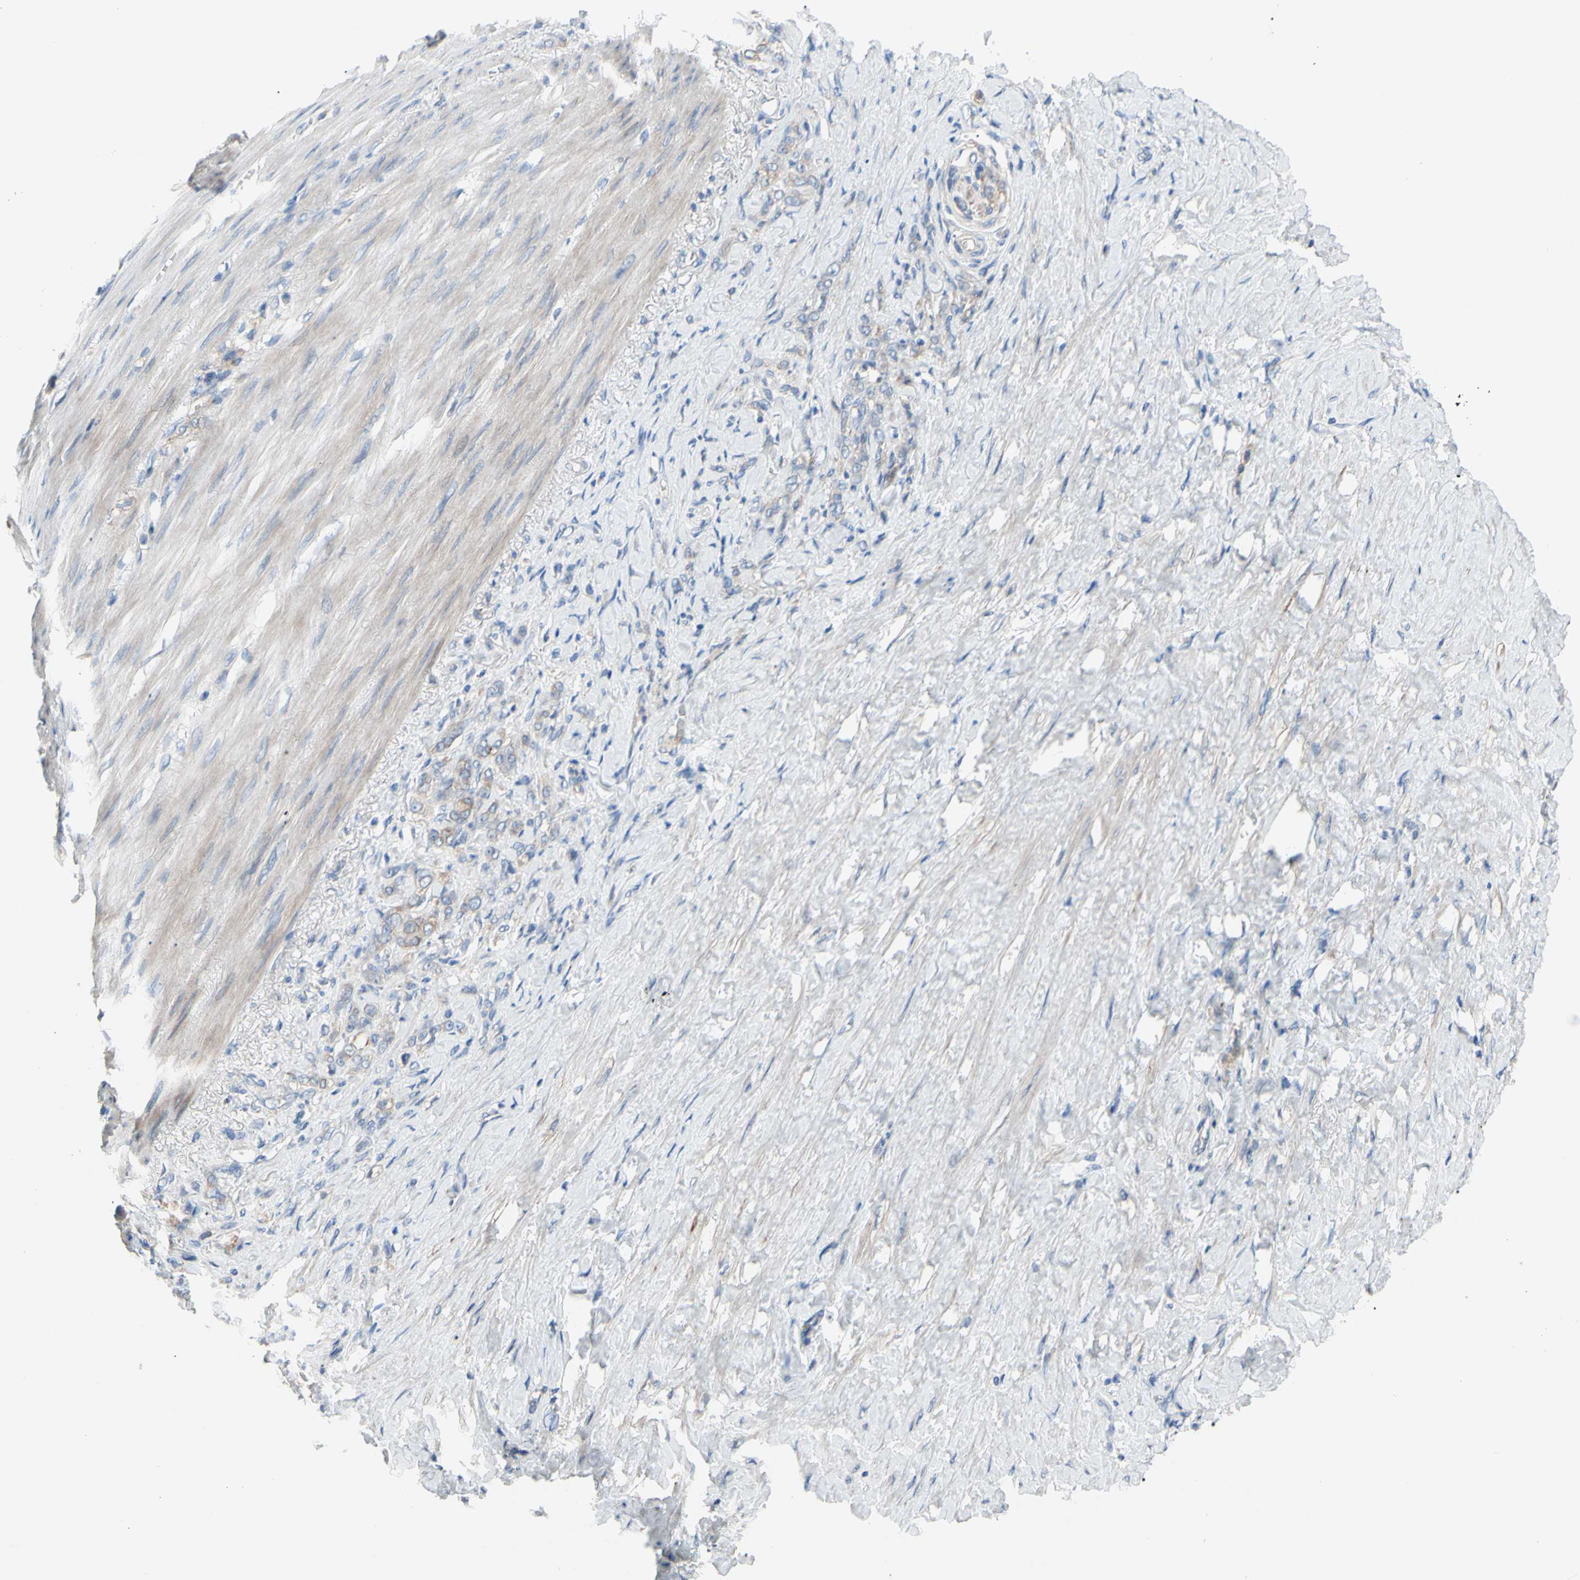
{"staining": {"intensity": "weak", "quantity": "25%-75%", "location": "cytoplasmic/membranous"}, "tissue": "stomach cancer", "cell_type": "Tumor cells", "image_type": "cancer", "snomed": [{"axis": "morphology", "description": "Adenocarcinoma, NOS"}, {"axis": "topography", "description": "Stomach"}], "caption": "Tumor cells demonstrate weak cytoplasmic/membranous staining in approximately 25%-75% of cells in stomach cancer.", "gene": "TMEM59L", "patient": {"sex": "male", "age": 82}}